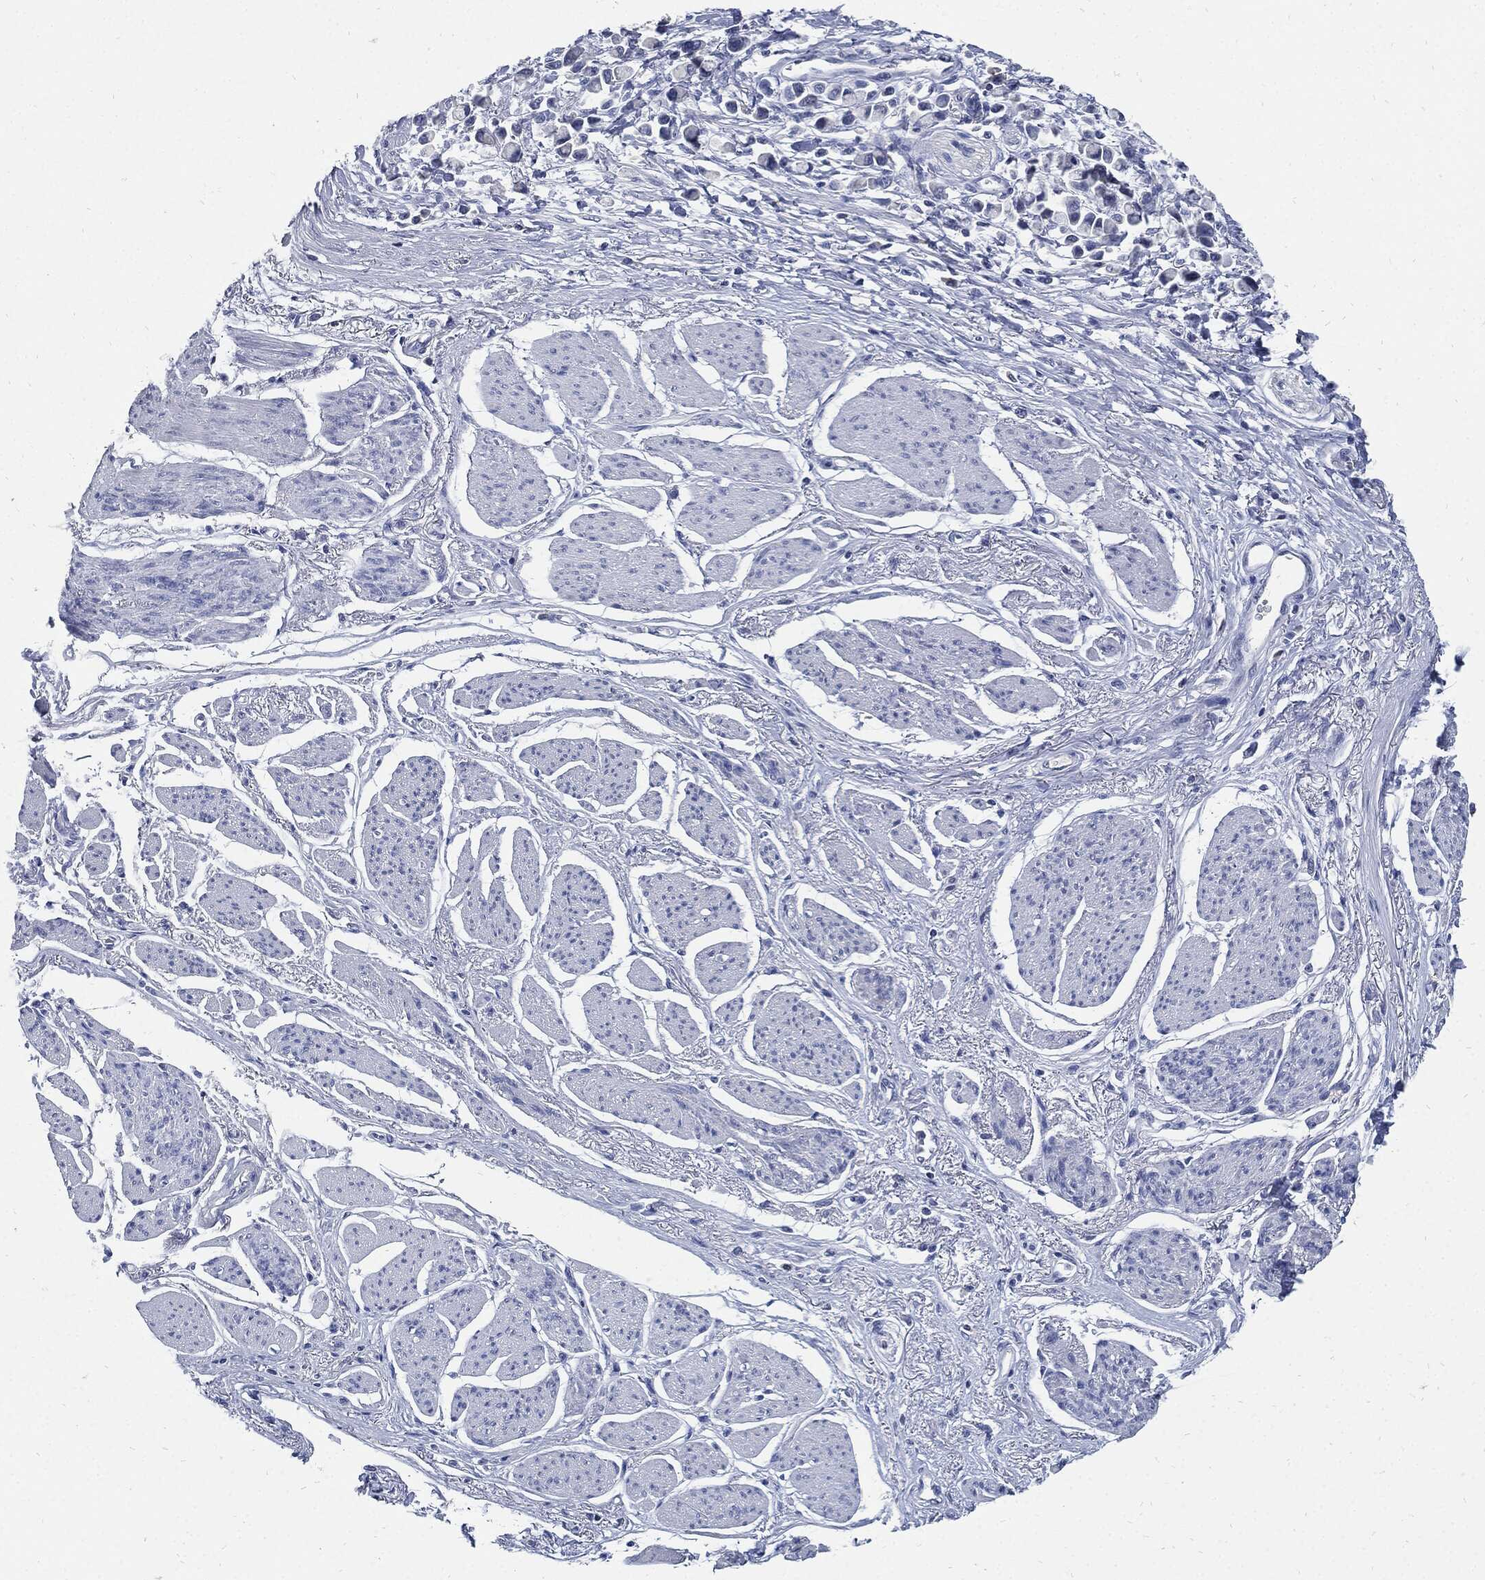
{"staining": {"intensity": "negative", "quantity": "none", "location": "none"}, "tissue": "stomach cancer", "cell_type": "Tumor cells", "image_type": "cancer", "snomed": [{"axis": "morphology", "description": "Adenocarcinoma, NOS"}, {"axis": "topography", "description": "Stomach"}], "caption": "IHC of human stomach cancer (adenocarcinoma) reveals no positivity in tumor cells.", "gene": "CPE", "patient": {"sex": "female", "age": 81}}